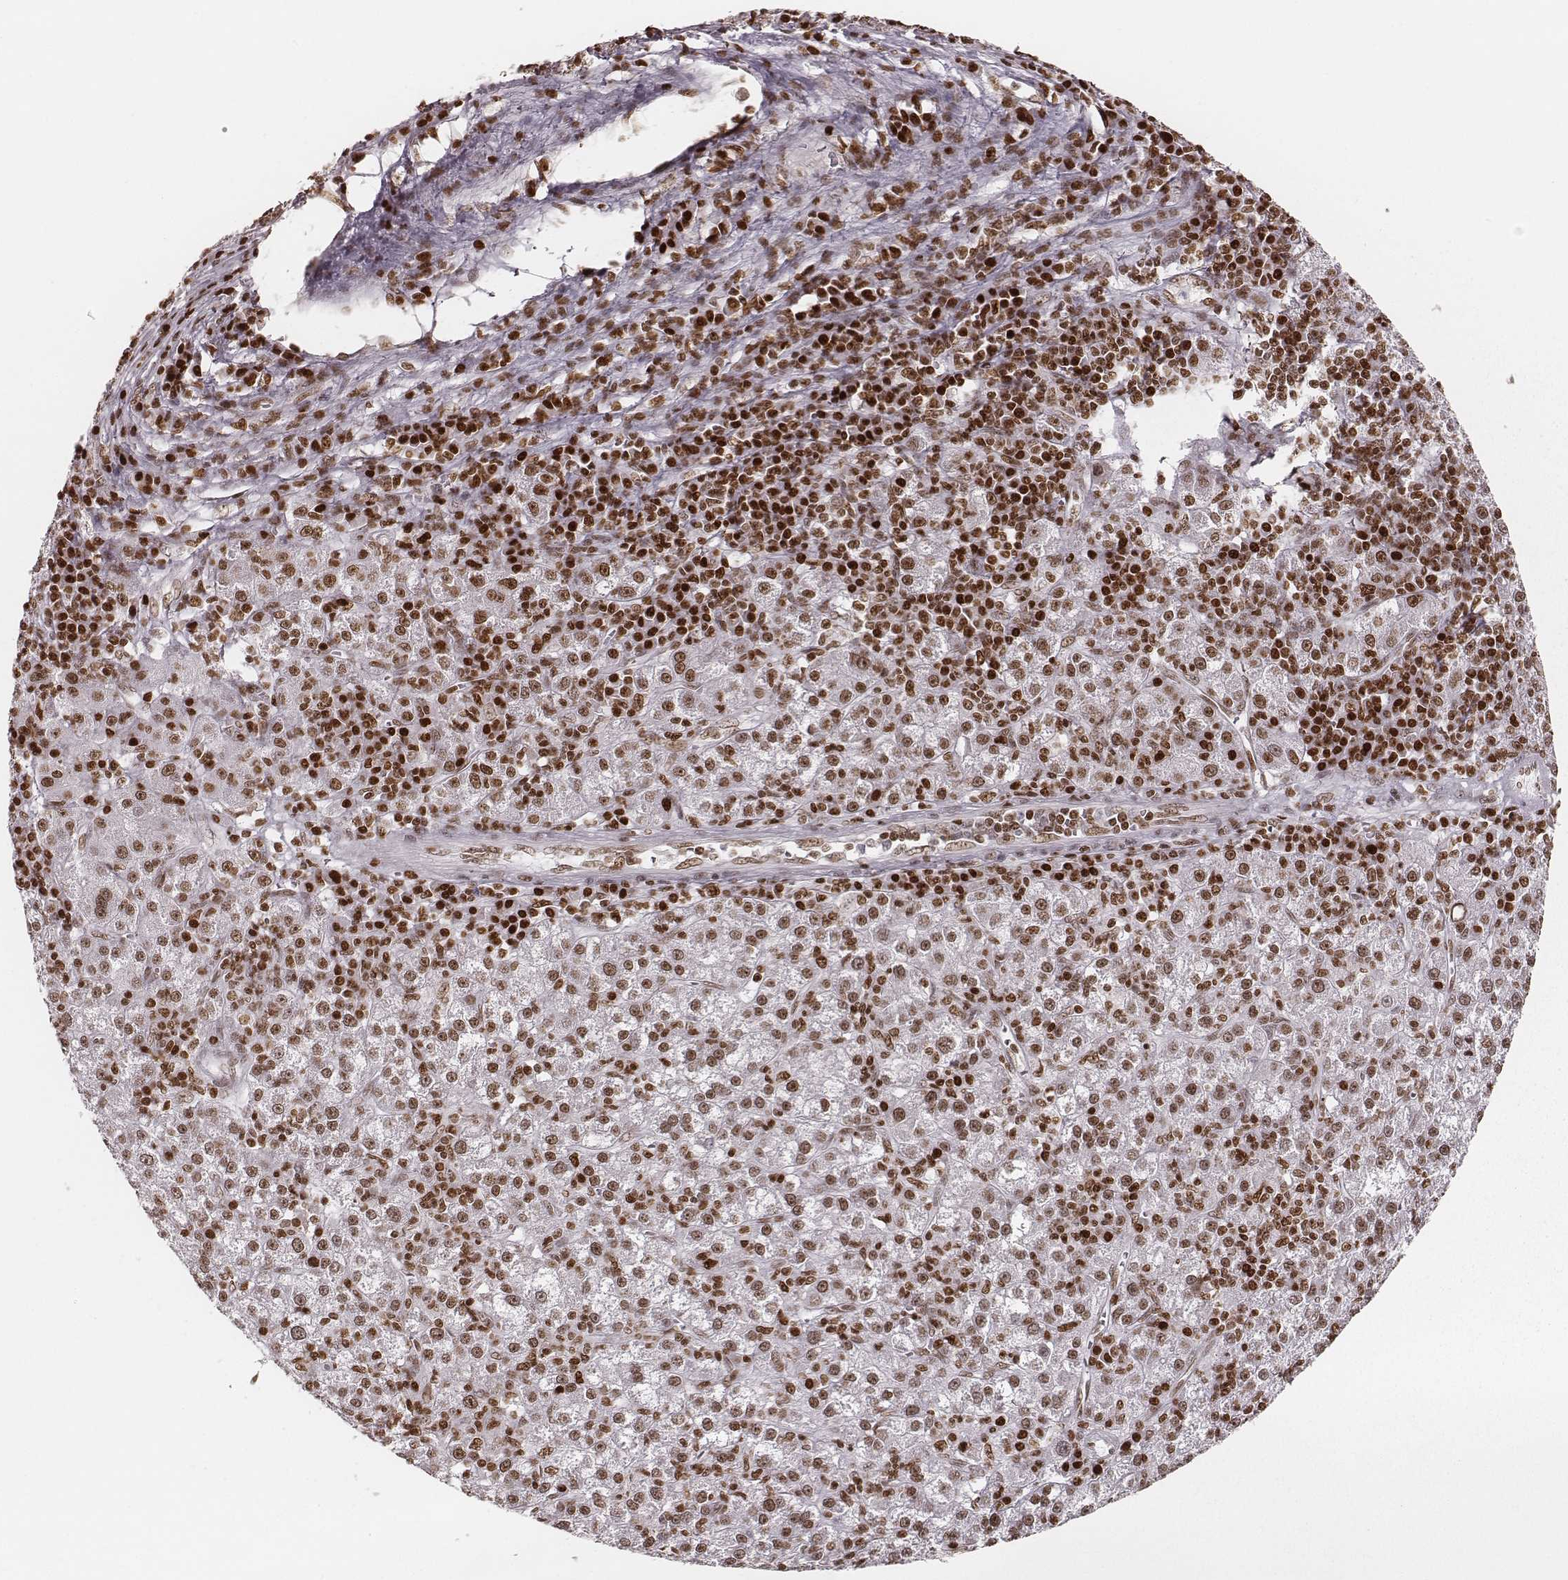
{"staining": {"intensity": "moderate", "quantity": ">75%", "location": "nuclear"}, "tissue": "liver cancer", "cell_type": "Tumor cells", "image_type": "cancer", "snomed": [{"axis": "morphology", "description": "Carcinoma, Hepatocellular, NOS"}, {"axis": "topography", "description": "Liver"}], "caption": "Human liver hepatocellular carcinoma stained for a protein (brown) reveals moderate nuclear positive positivity in about >75% of tumor cells.", "gene": "PARP1", "patient": {"sex": "female", "age": 60}}